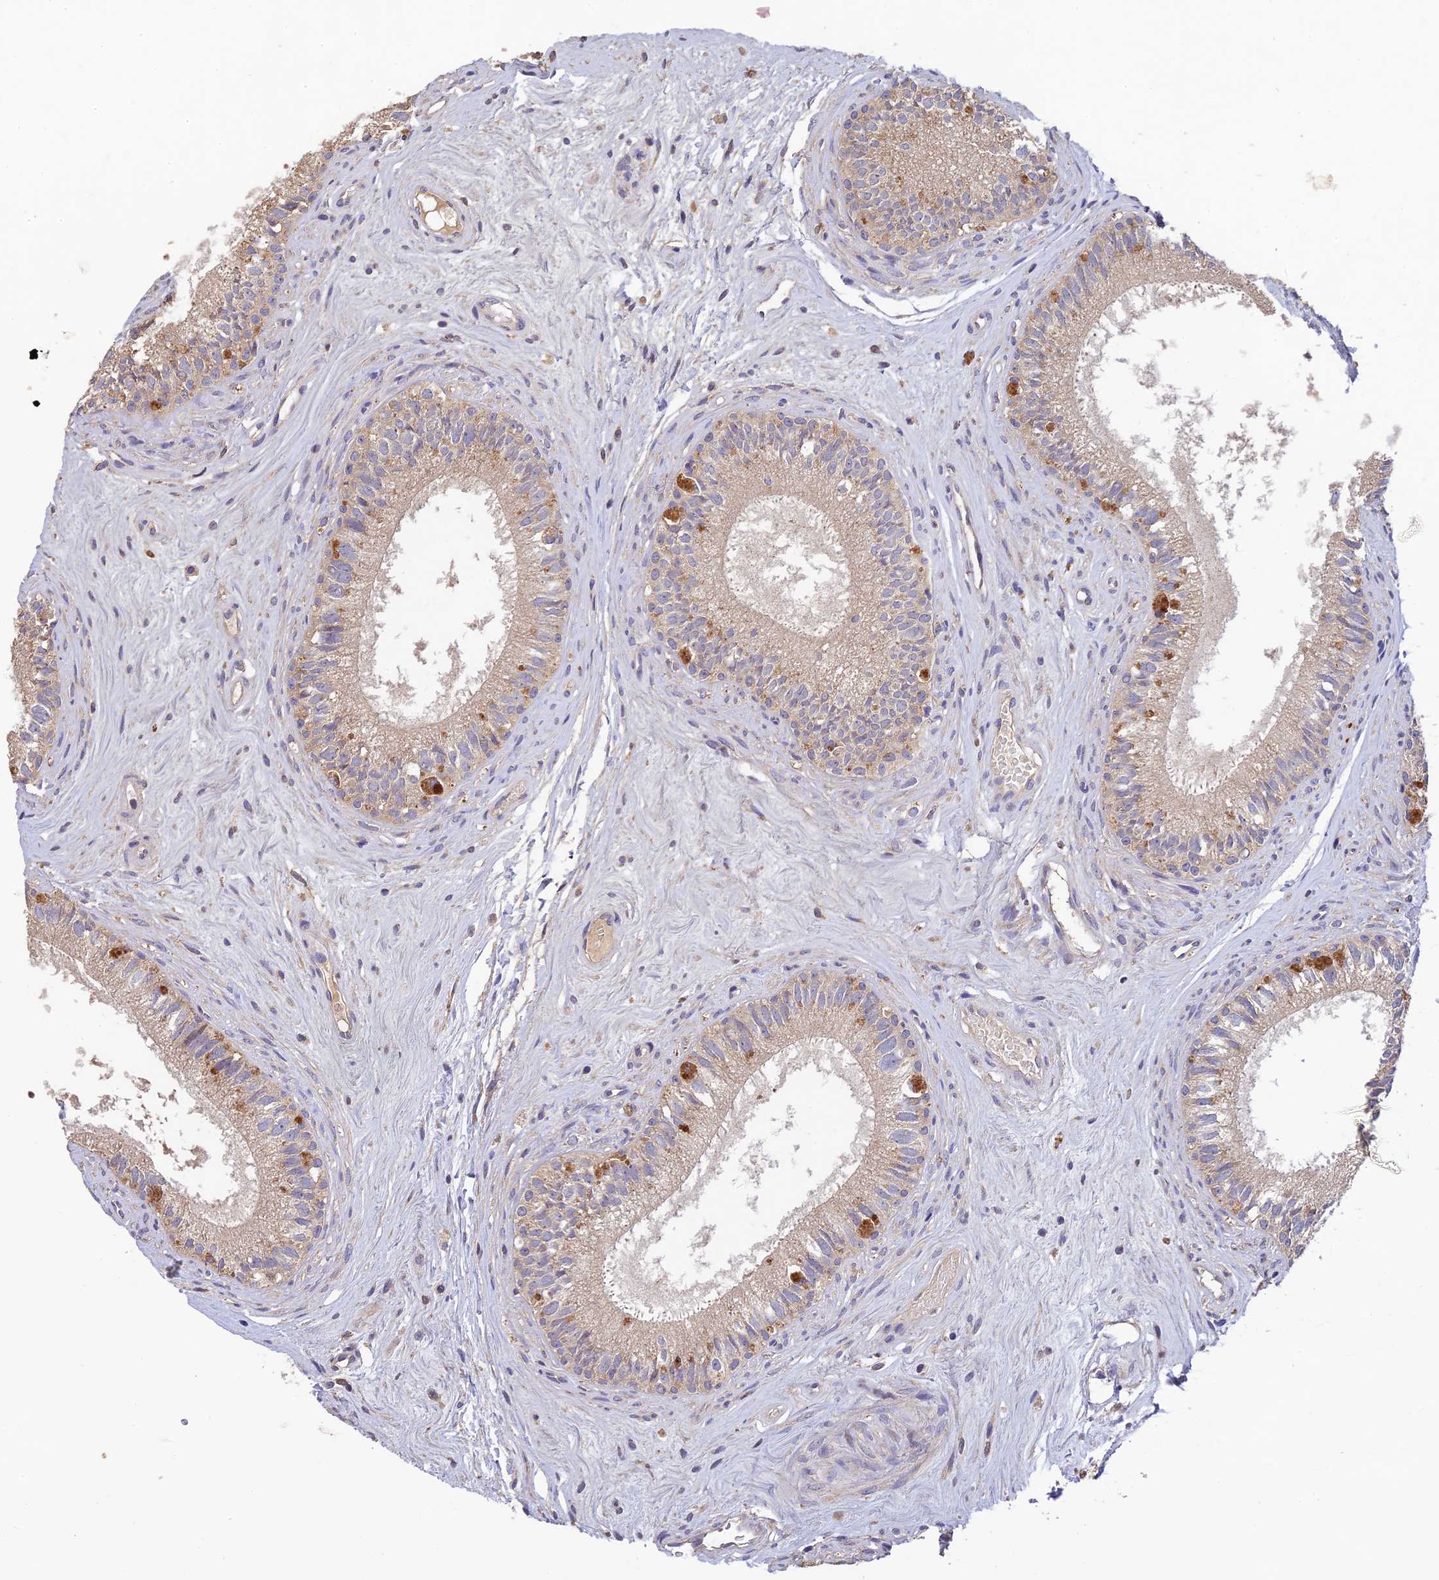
{"staining": {"intensity": "moderate", "quantity": "25%-75%", "location": "cytoplasmic/membranous"}, "tissue": "epididymis", "cell_type": "Glandular cells", "image_type": "normal", "snomed": [{"axis": "morphology", "description": "Normal tissue, NOS"}, {"axis": "topography", "description": "Epididymis"}], "caption": "Immunohistochemistry of benign human epididymis reveals medium levels of moderate cytoplasmic/membranous expression in about 25%-75% of glandular cells. (Brightfield microscopy of DAB IHC at high magnification).", "gene": "DENND5B", "patient": {"sex": "male", "age": 71}}